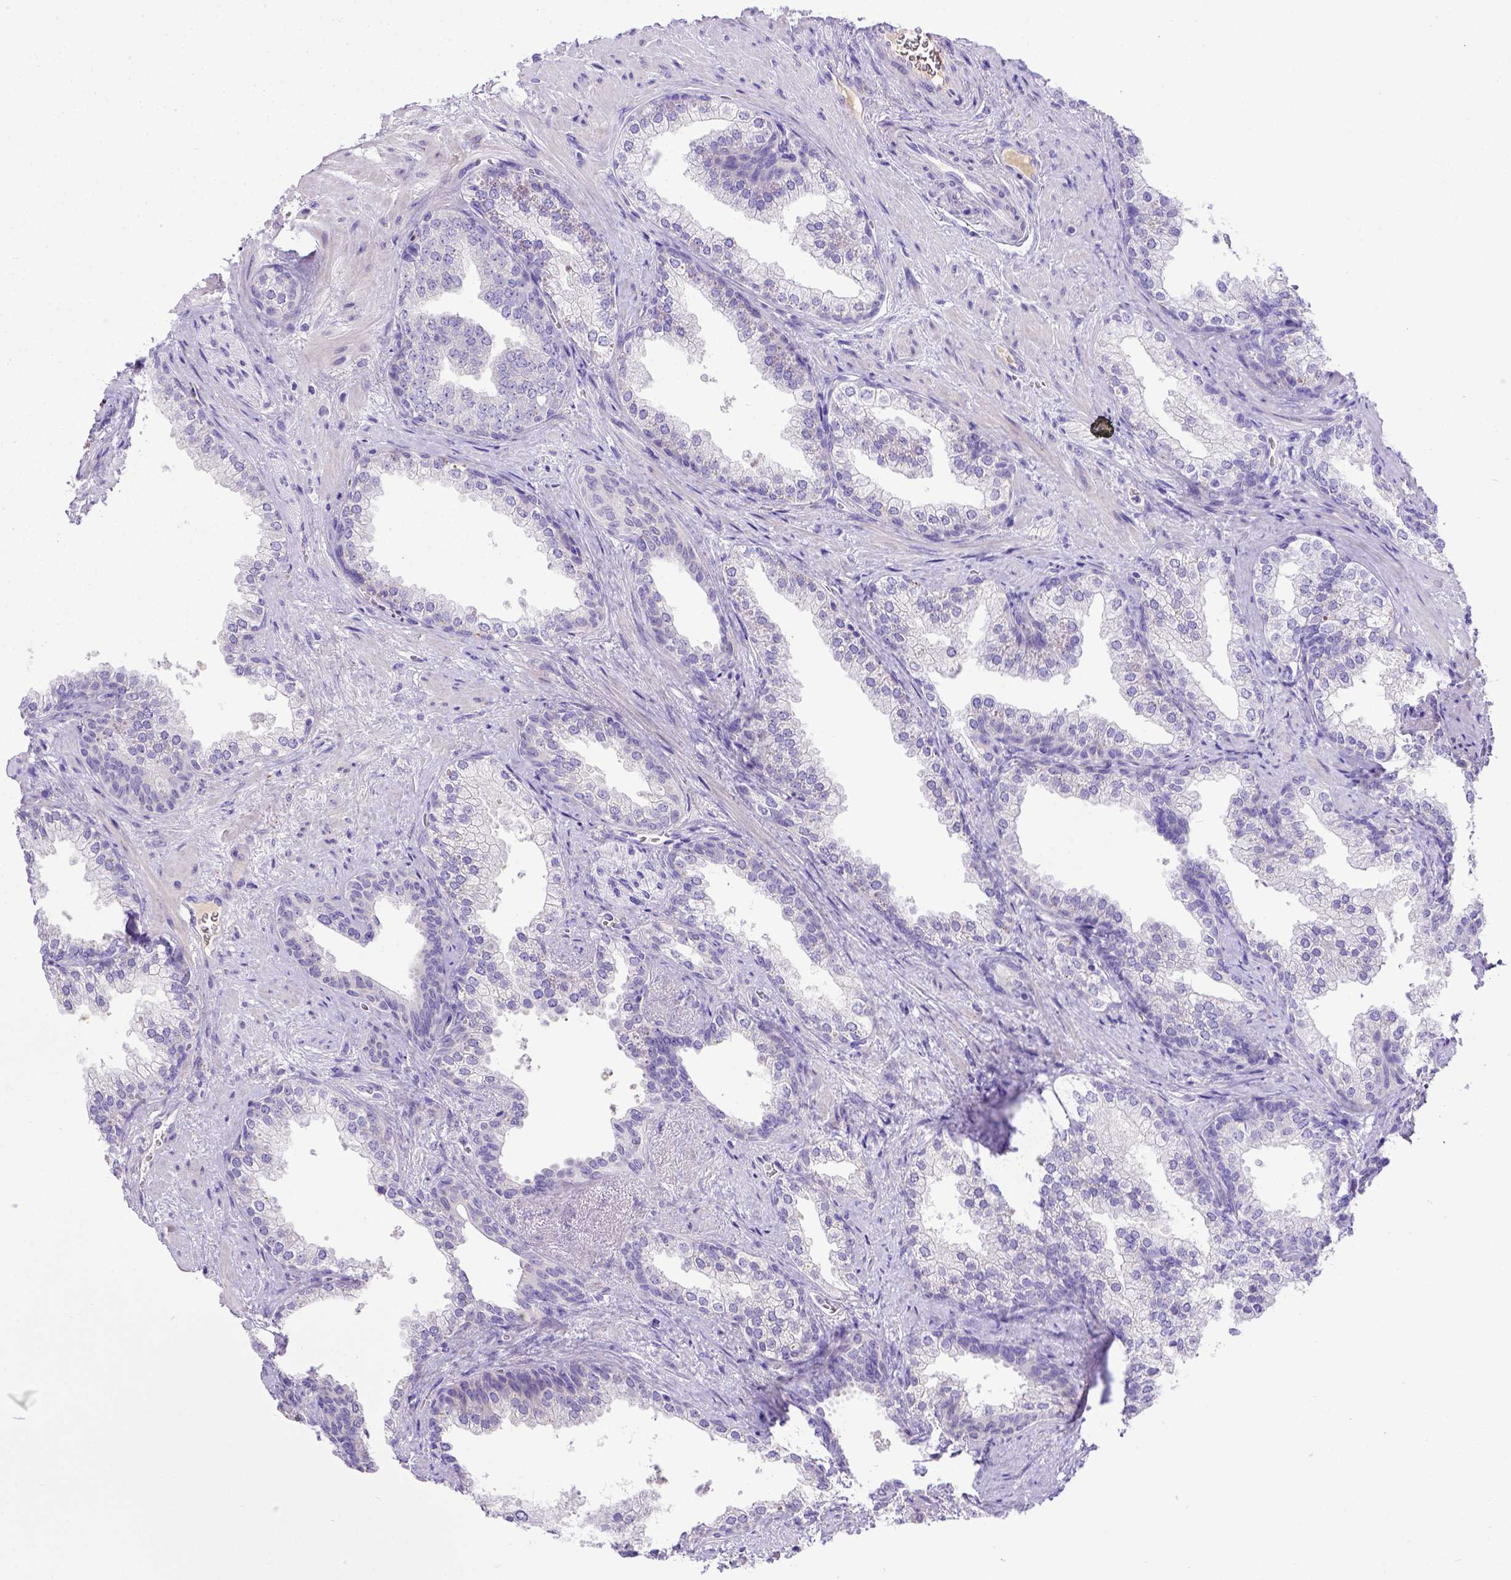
{"staining": {"intensity": "negative", "quantity": "none", "location": "none"}, "tissue": "prostate", "cell_type": "Glandular cells", "image_type": "normal", "snomed": [{"axis": "morphology", "description": "Normal tissue, NOS"}, {"axis": "topography", "description": "Prostate"}], "caption": "This is a micrograph of immunohistochemistry staining of normal prostate, which shows no expression in glandular cells.", "gene": "CFAP300", "patient": {"sex": "male", "age": 79}}